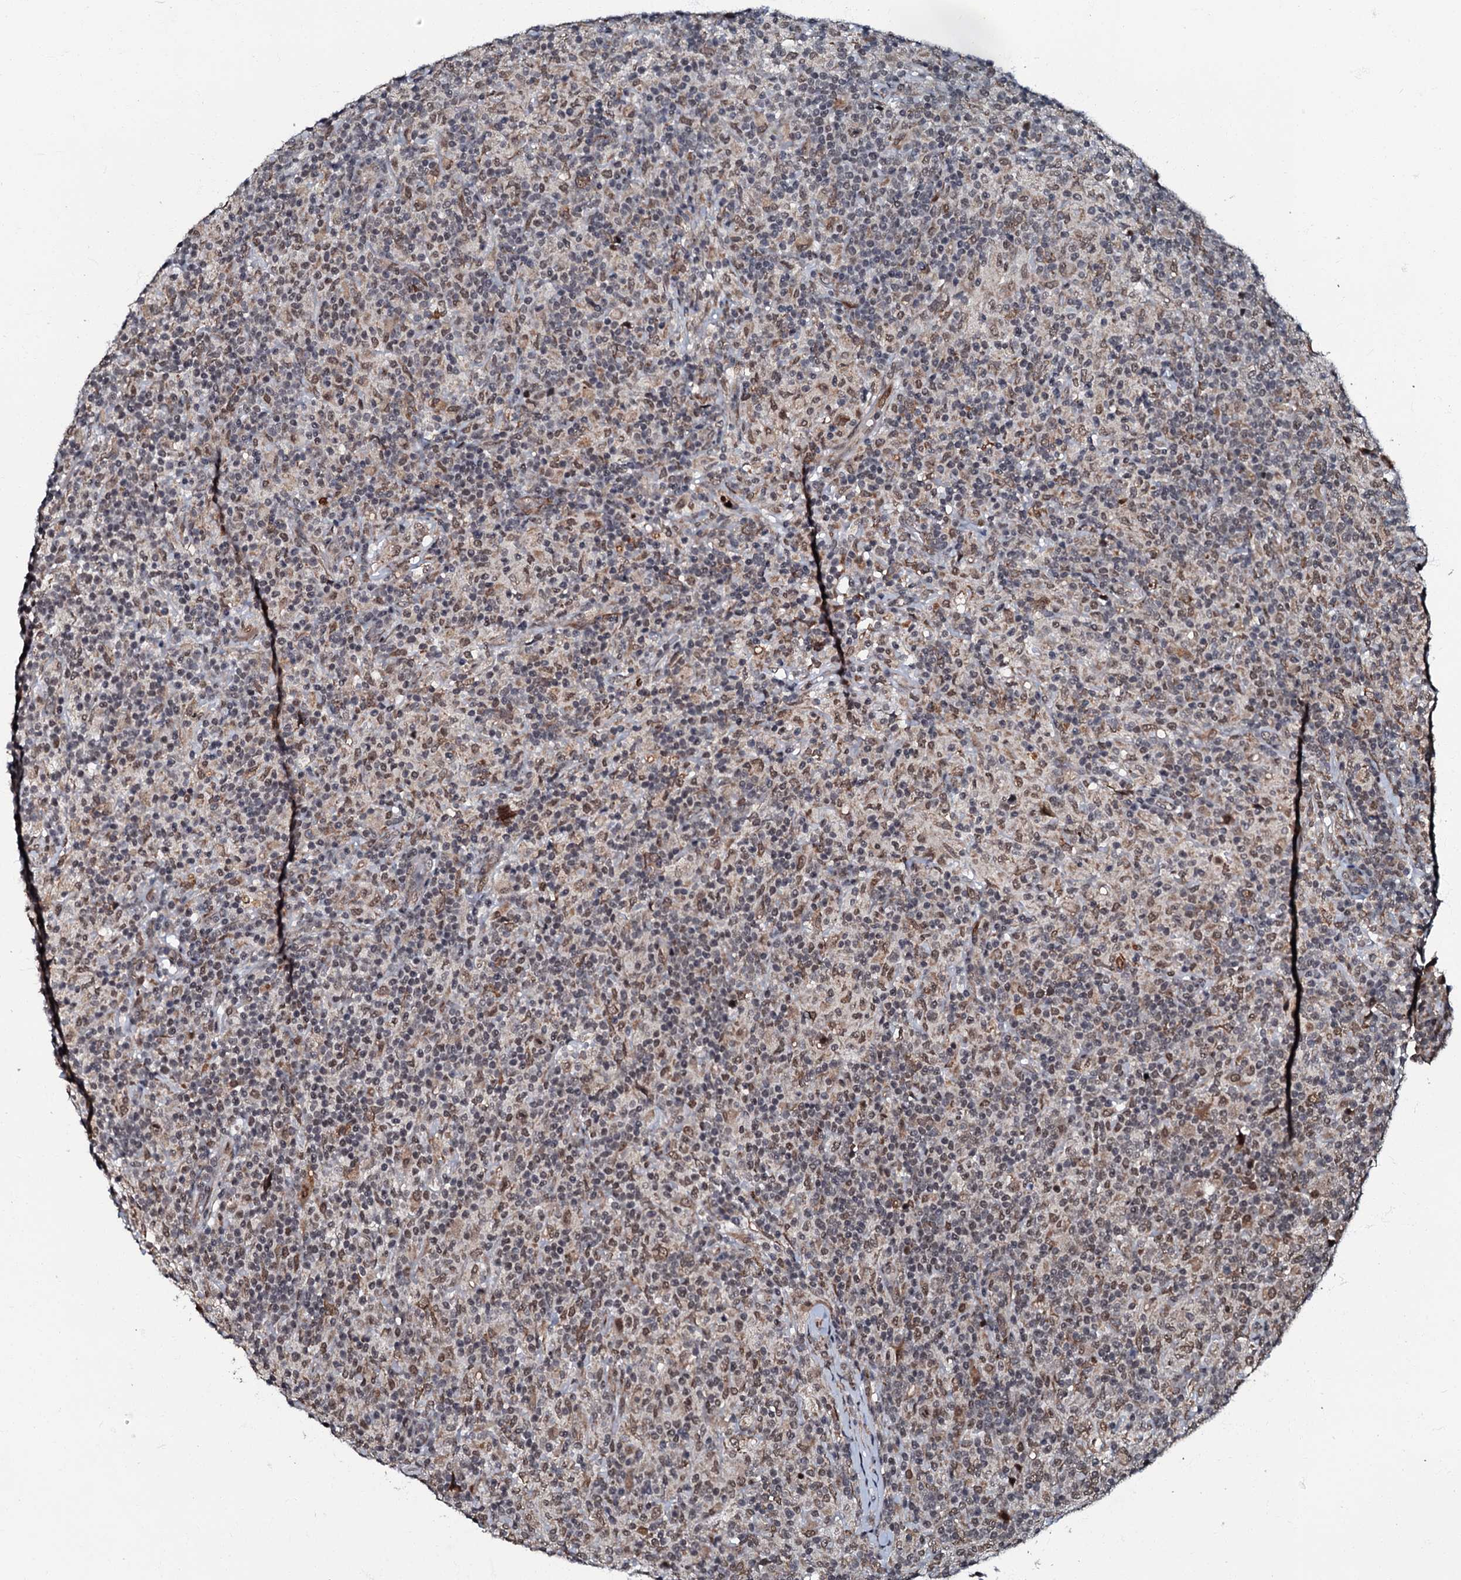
{"staining": {"intensity": "moderate", "quantity": ">75%", "location": "nuclear"}, "tissue": "lymphoma", "cell_type": "Tumor cells", "image_type": "cancer", "snomed": [{"axis": "morphology", "description": "Hodgkin's disease, NOS"}, {"axis": "topography", "description": "Lymph node"}], "caption": "This is a photomicrograph of immunohistochemistry staining of lymphoma, which shows moderate expression in the nuclear of tumor cells.", "gene": "C18orf32", "patient": {"sex": "male", "age": 70}}